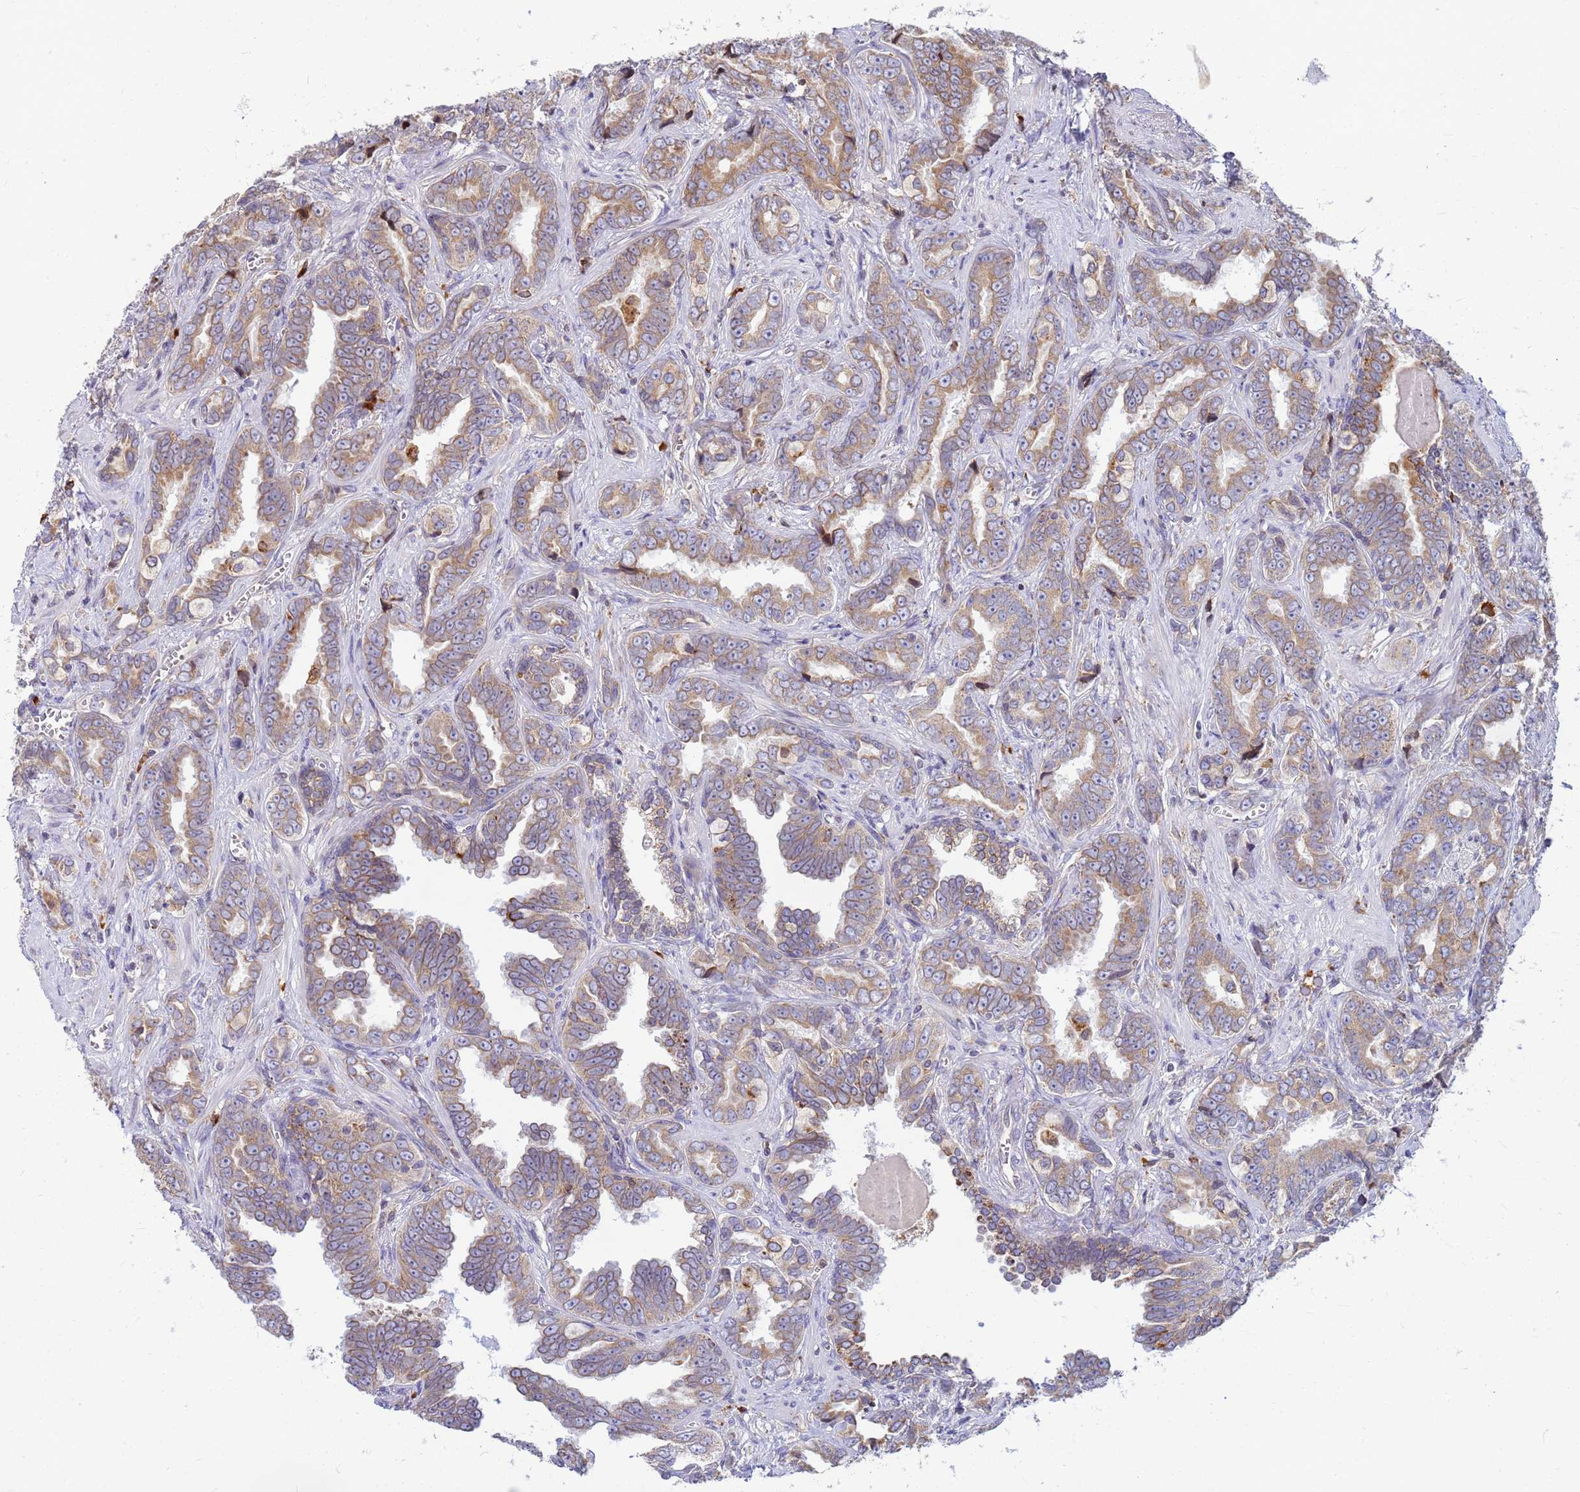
{"staining": {"intensity": "moderate", "quantity": "25%-75%", "location": "cytoplasmic/membranous"}, "tissue": "prostate cancer", "cell_type": "Tumor cells", "image_type": "cancer", "snomed": [{"axis": "morphology", "description": "Adenocarcinoma, High grade"}, {"axis": "topography", "description": "Prostate"}], "caption": "Immunohistochemistry photomicrograph of neoplastic tissue: prostate cancer stained using IHC shows medium levels of moderate protein expression localized specifically in the cytoplasmic/membranous of tumor cells, appearing as a cytoplasmic/membranous brown color.", "gene": "SSR4", "patient": {"sex": "male", "age": 67}}